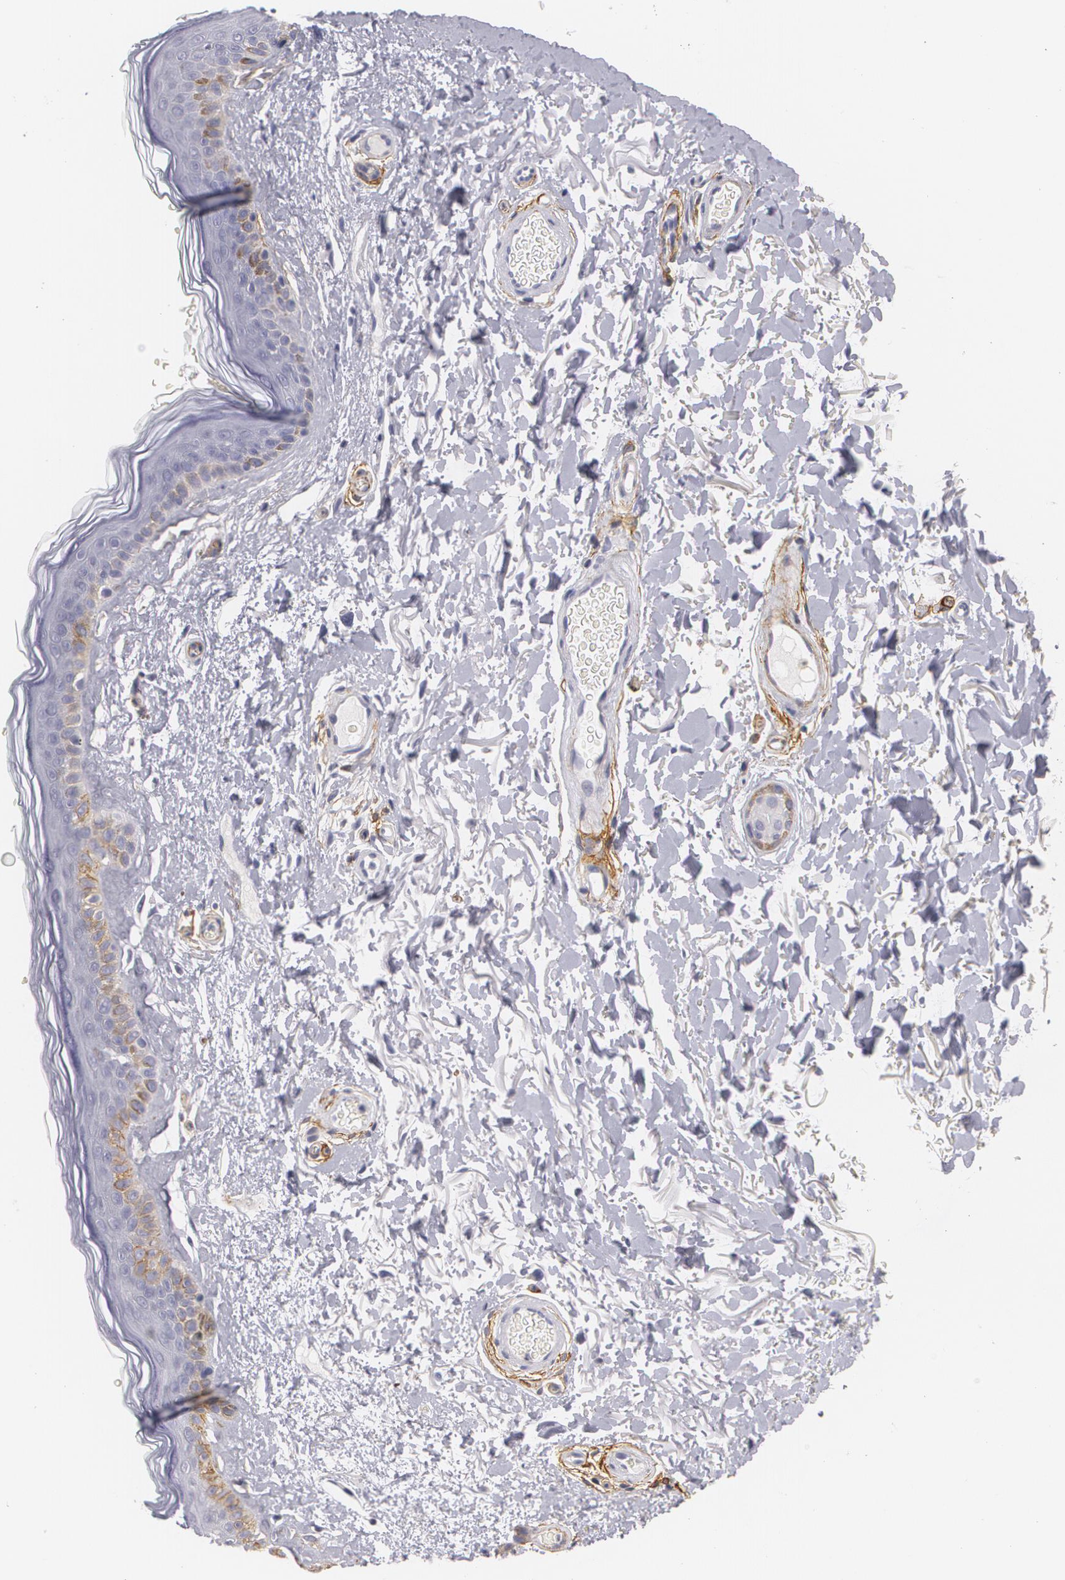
{"staining": {"intensity": "negative", "quantity": "none", "location": "none"}, "tissue": "skin", "cell_type": "Fibroblasts", "image_type": "normal", "snomed": [{"axis": "morphology", "description": "Normal tissue, NOS"}, {"axis": "topography", "description": "Skin"}], "caption": "This micrograph is of benign skin stained with immunohistochemistry (IHC) to label a protein in brown with the nuclei are counter-stained blue. There is no staining in fibroblasts.", "gene": "NGFR", "patient": {"sex": "male", "age": 63}}